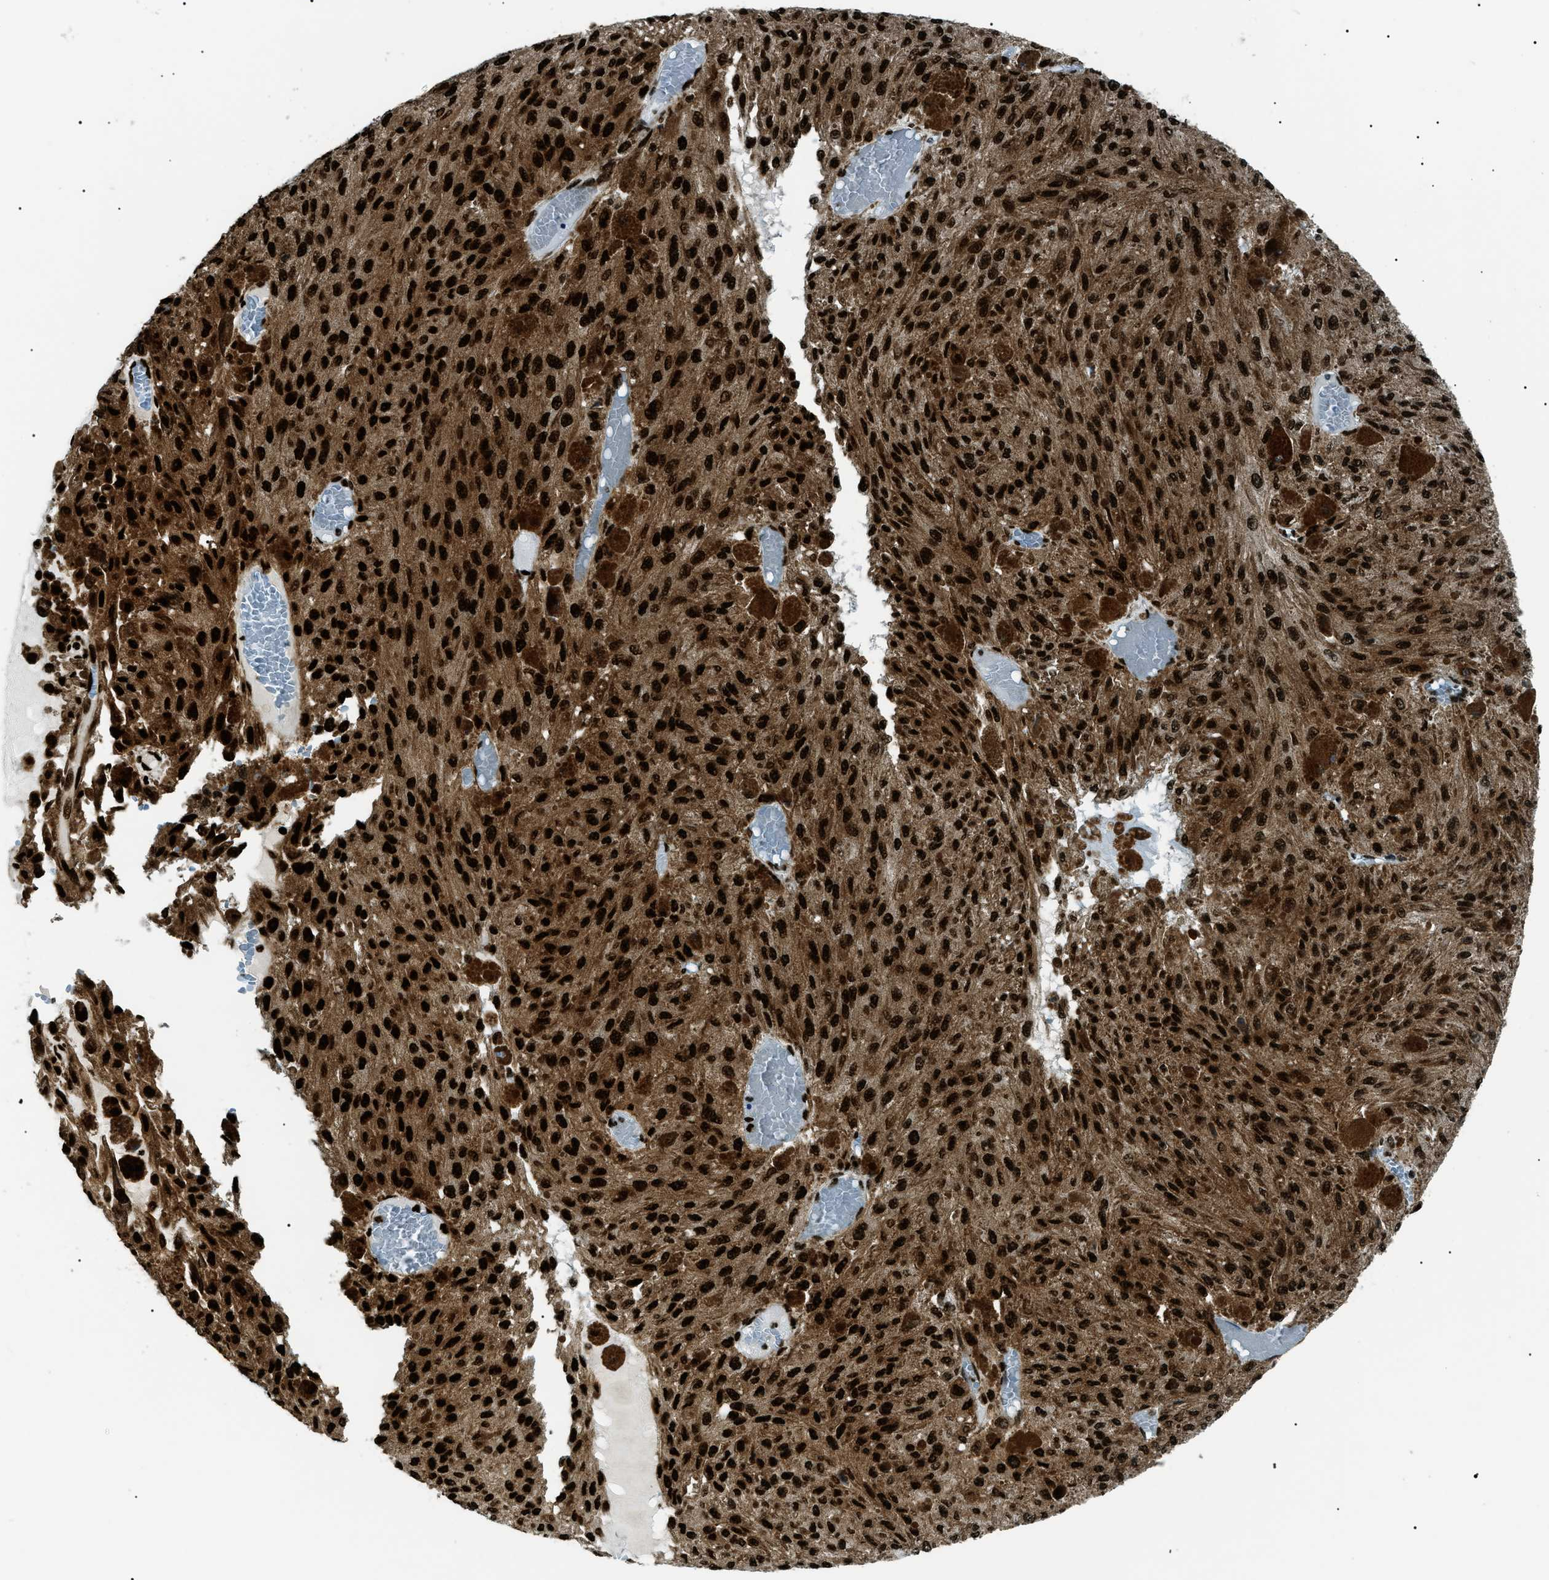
{"staining": {"intensity": "strong", "quantity": ">75%", "location": "cytoplasmic/membranous,nuclear"}, "tissue": "melanoma", "cell_type": "Tumor cells", "image_type": "cancer", "snomed": [{"axis": "morphology", "description": "Malignant melanoma, NOS"}, {"axis": "topography", "description": "Other"}], "caption": "High-magnification brightfield microscopy of melanoma stained with DAB (brown) and counterstained with hematoxylin (blue). tumor cells exhibit strong cytoplasmic/membranous and nuclear expression is appreciated in about>75% of cells.", "gene": "HNRNPK", "patient": {"sex": "male", "age": 79}}